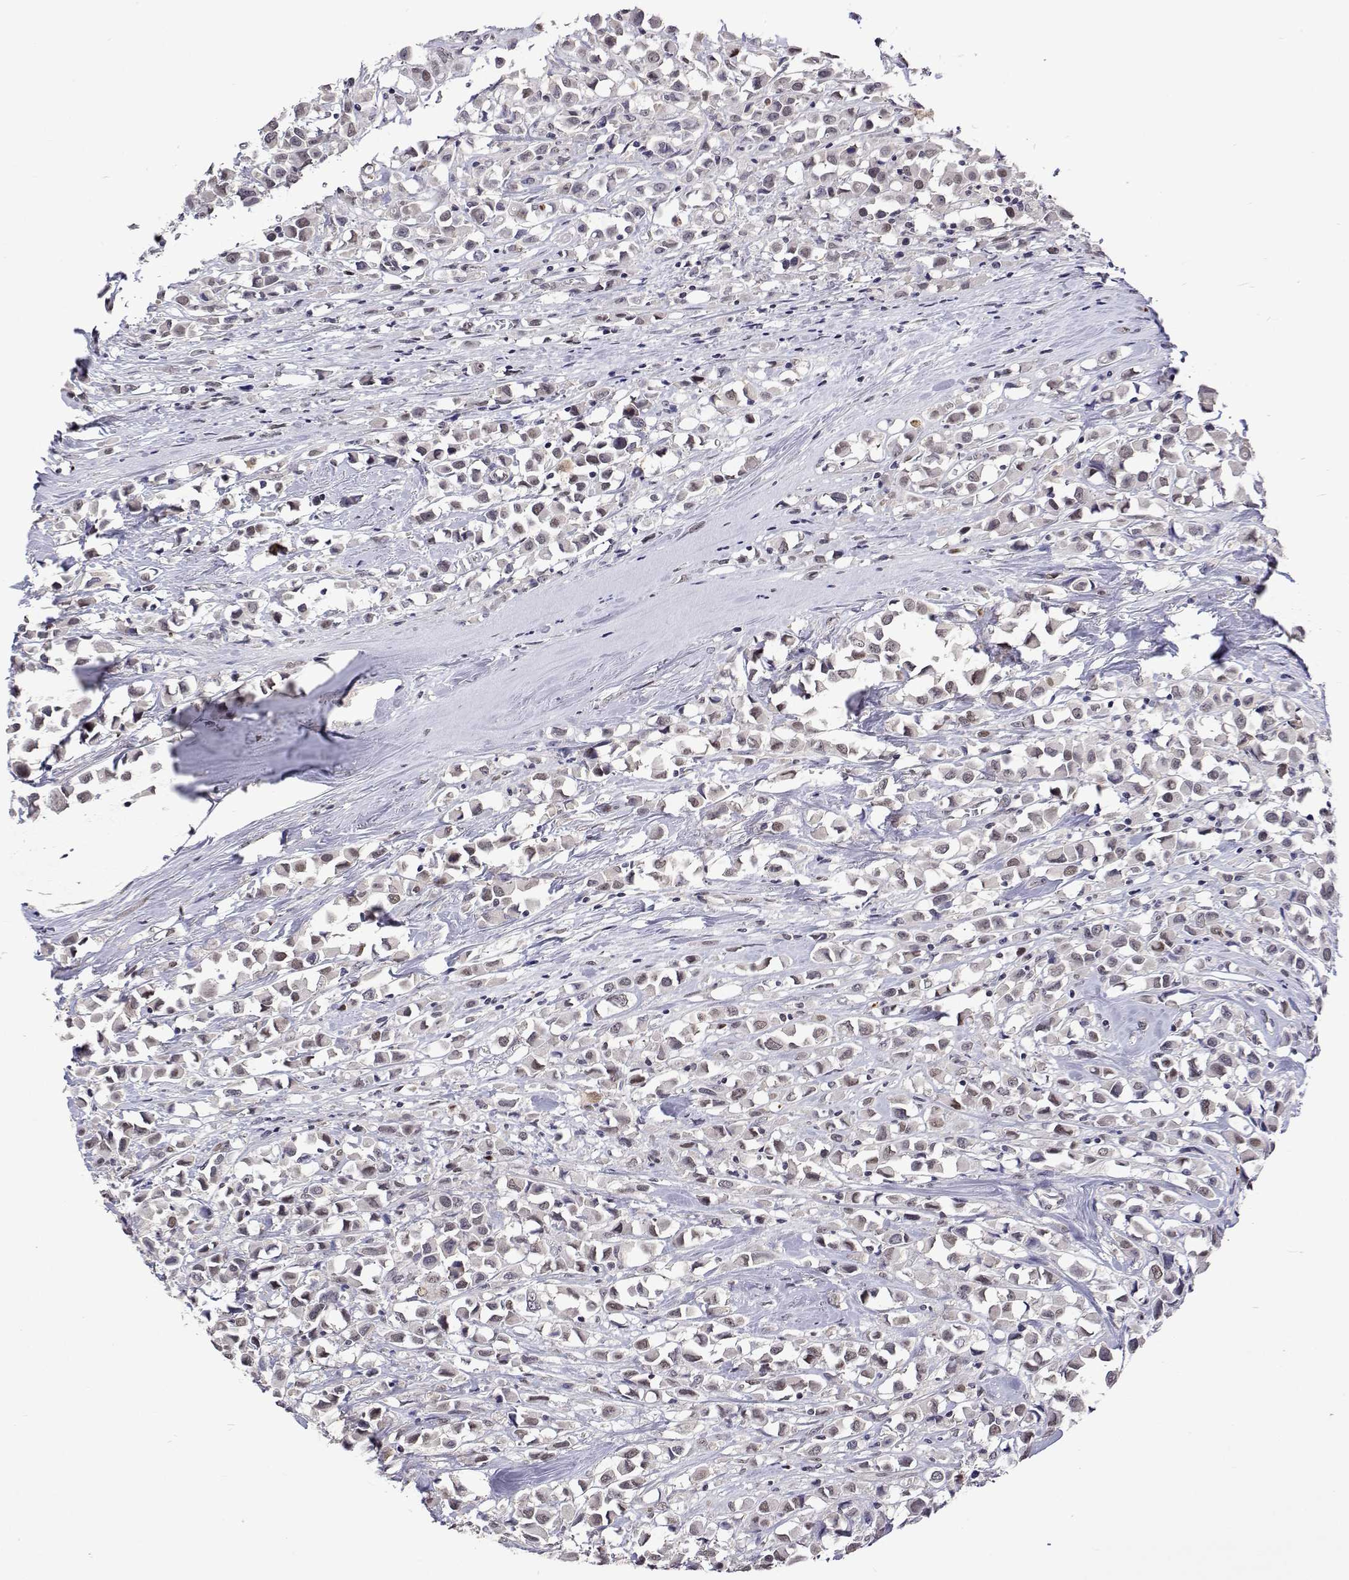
{"staining": {"intensity": "negative", "quantity": "none", "location": "none"}, "tissue": "breast cancer", "cell_type": "Tumor cells", "image_type": "cancer", "snomed": [{"axis": "morphology", "description": "Duct carcinoma"}, {"axis": "topography", "description": "Breast"}], "caption": "High power microscopy image of an immunohistochemistry photomicrograph of breast cancer (infiltrating ductal carcinoma), revealing no significant positivity in tumor cells. (Brightfield microscopy of DAB IHC at high magnification).", "gene": "HNRNPA0", "patient": {"sex": "female", "age": 61}}